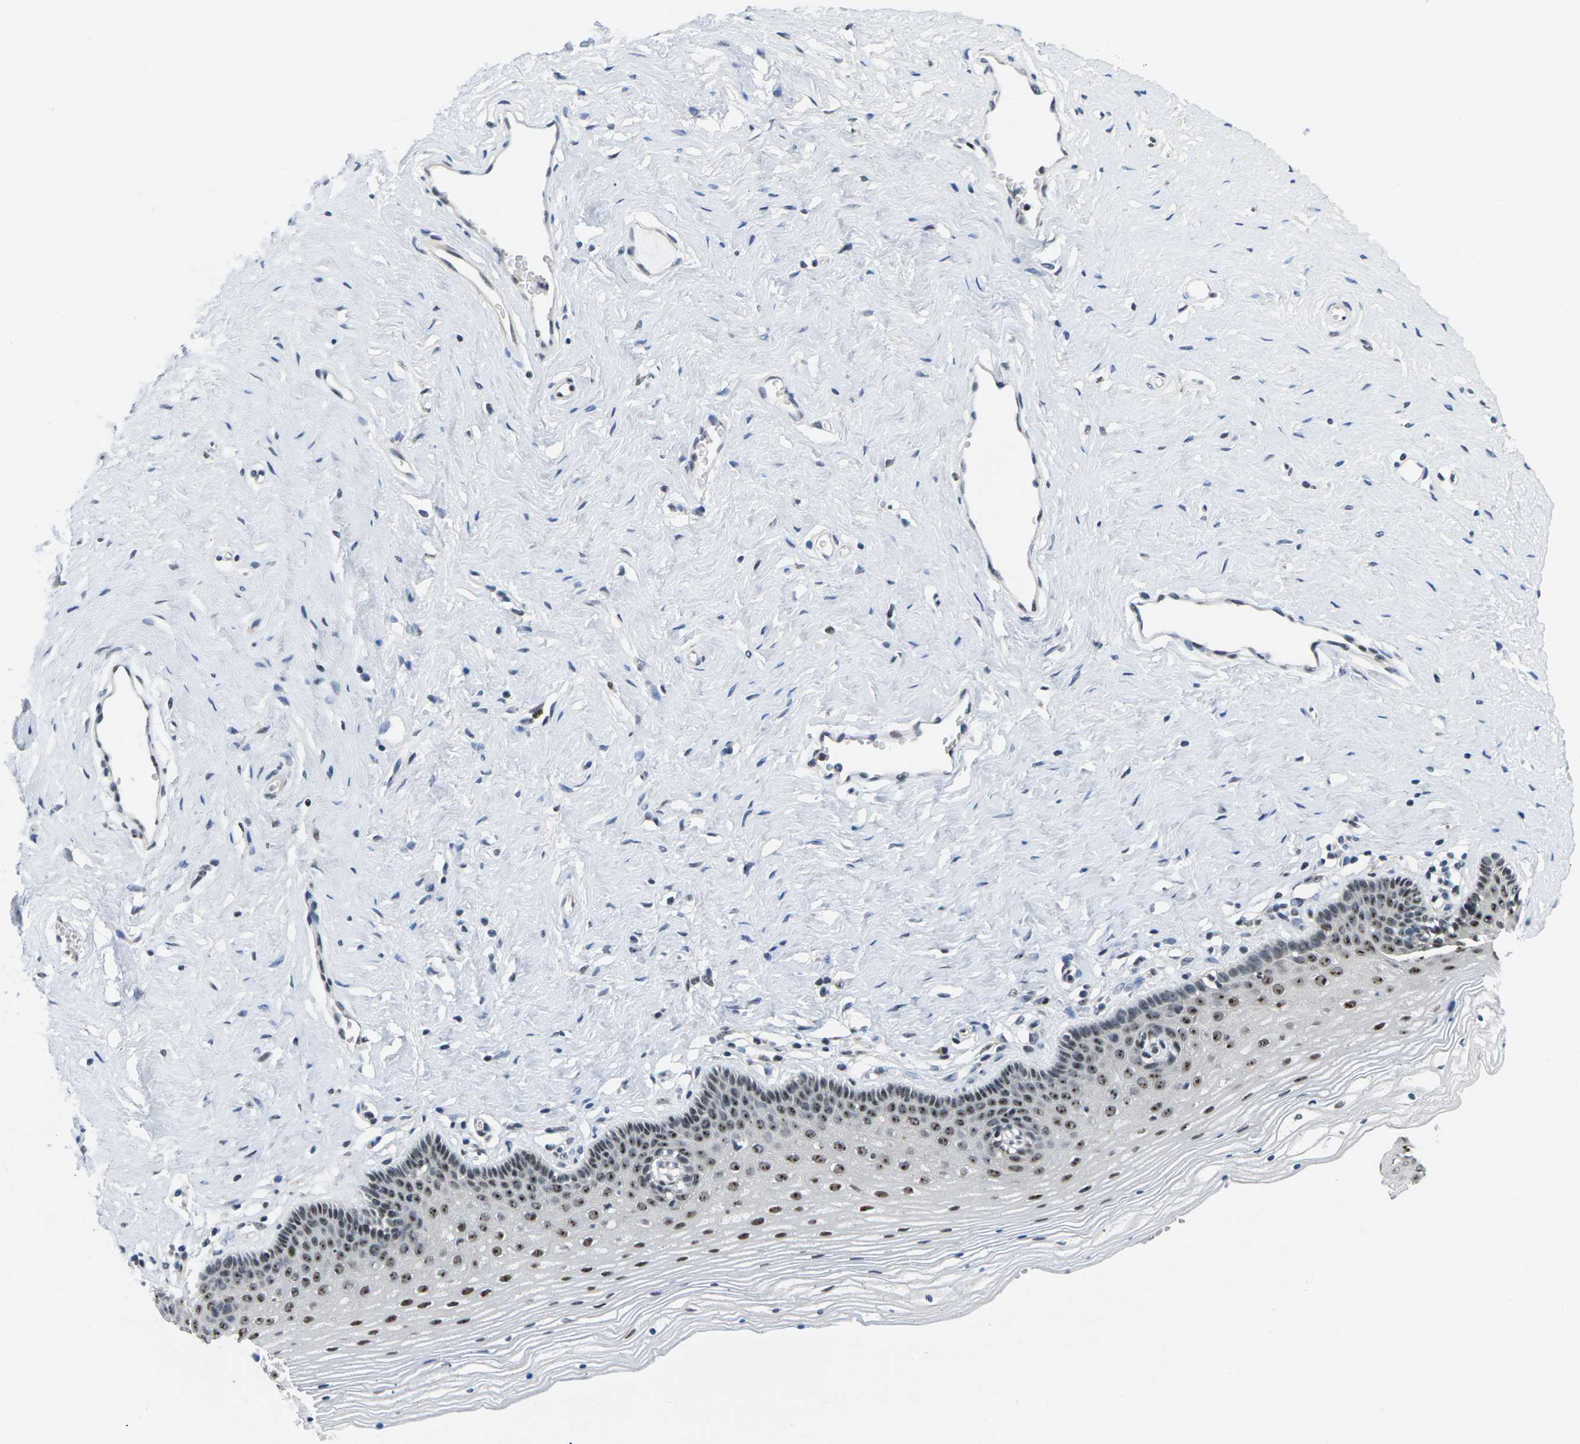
{"staining": {"intensity": "moderate", "quantity": ">75%", "location": "nuclear"}, "tissue": "vagina", "cell_type": "Squamous epithelial cells", "image_type": "normal", "snomed": [{"axis": "morphology", "description": "Normal tissue, NOS"}, {"axis": "topography", "description": "Vagina"}], "caption": "Immunohistochemistry of normal human vagina displays medium levels of moderate nuclear positivity in about >75% of squamous epithelial cells.", "gene": "NSRP1", "patient": {"sex": "female", "age": 32}}